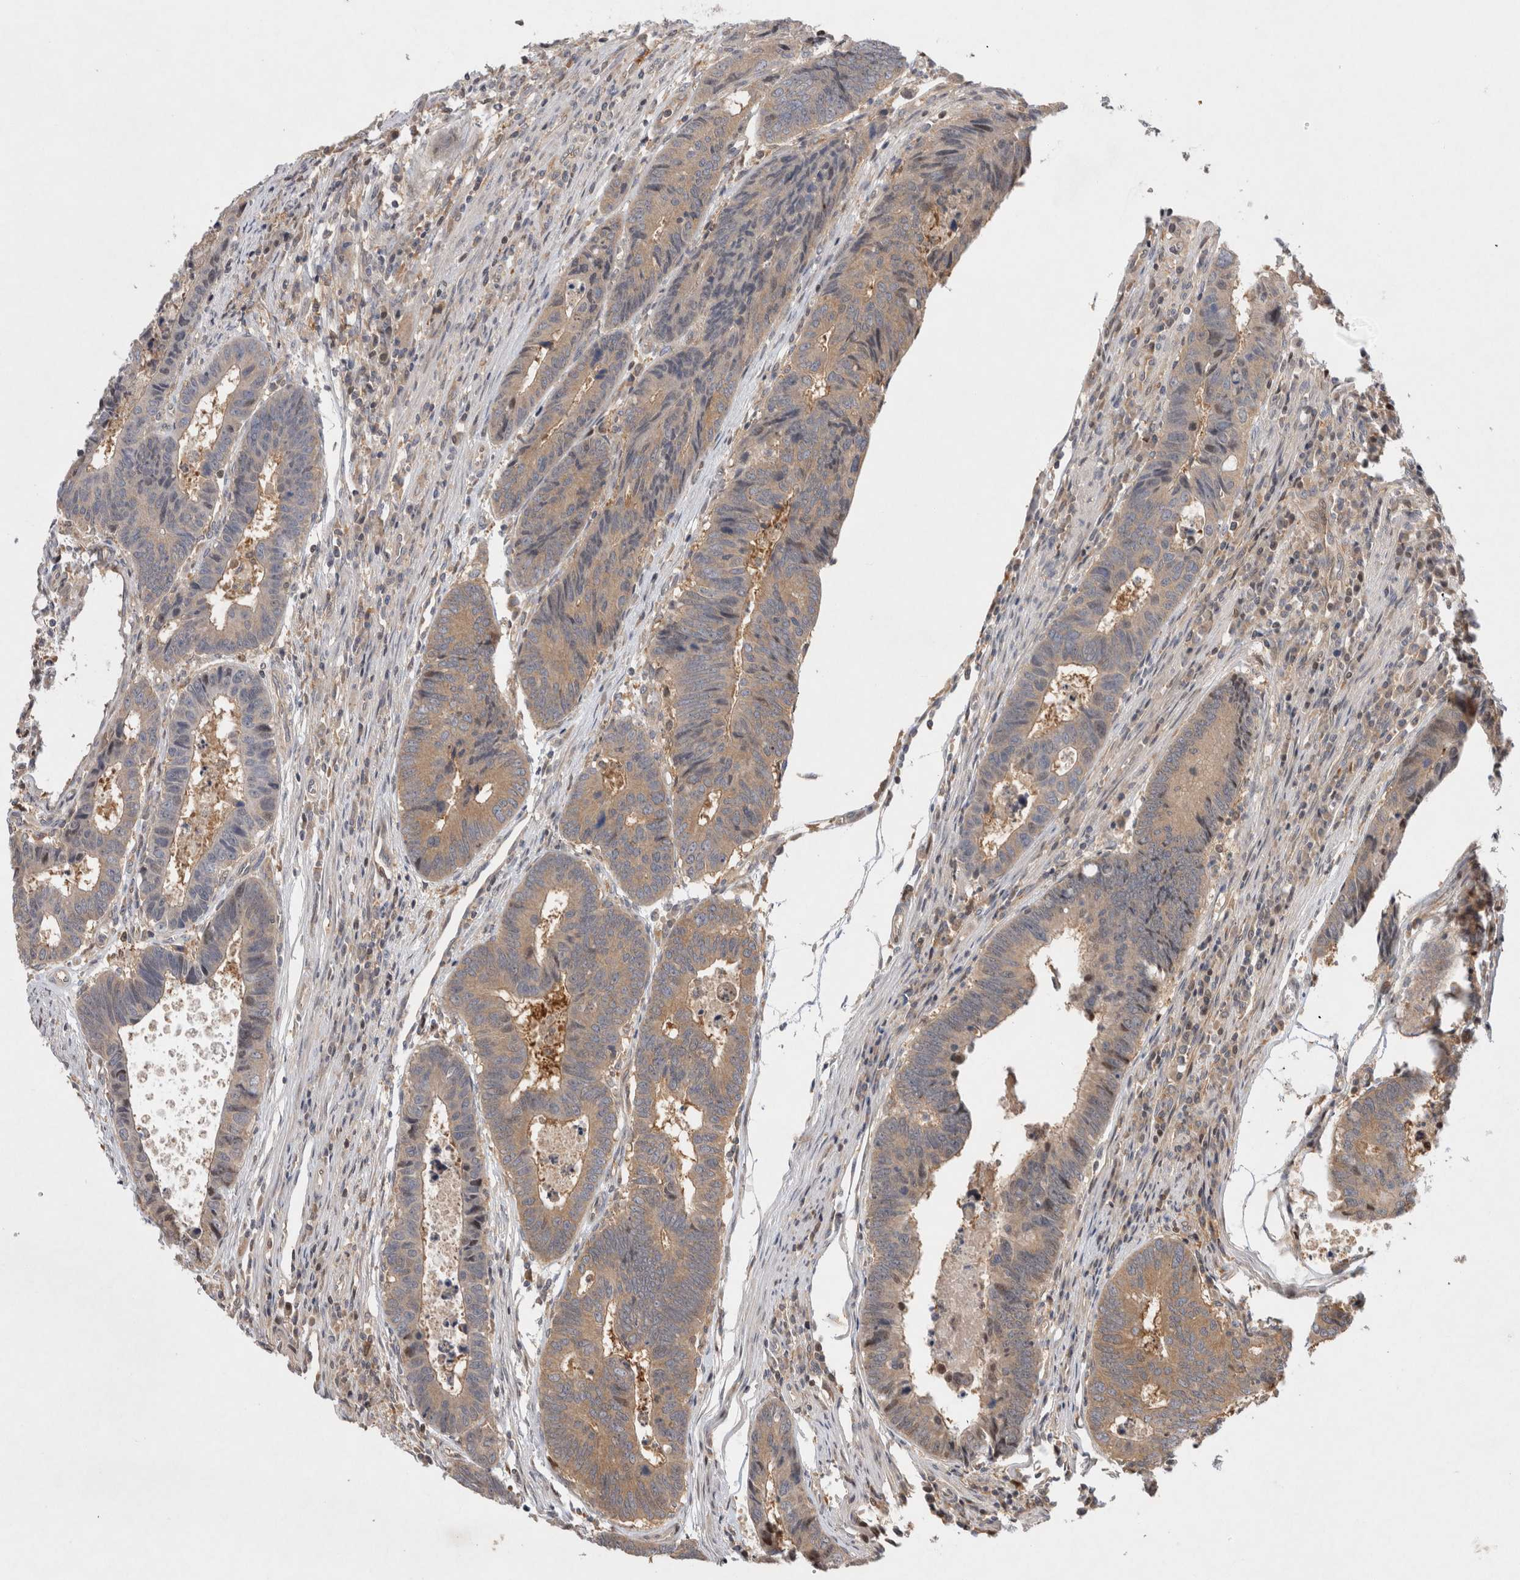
{"staining": {"intensity": "weak", "quantity": ">75%", "location": "cytoplasmic/membranous"}, "tissue": "colorectal cancer", "cell_type": "Tumor cells", "image_type": "cancer", "snomed": [{"axis": "morphology", "description": "Adenocarcinoma, NOS"}, {"axis": "topography", "description": "Rectum"}], "caption": "Protein expression analysis of human colorectal cancer reveals weak cytoplasmic/membranous positivity in about >75% of tumor cells.", "gene": "HTT", "patient": {"sex": "male", "age": 84}}